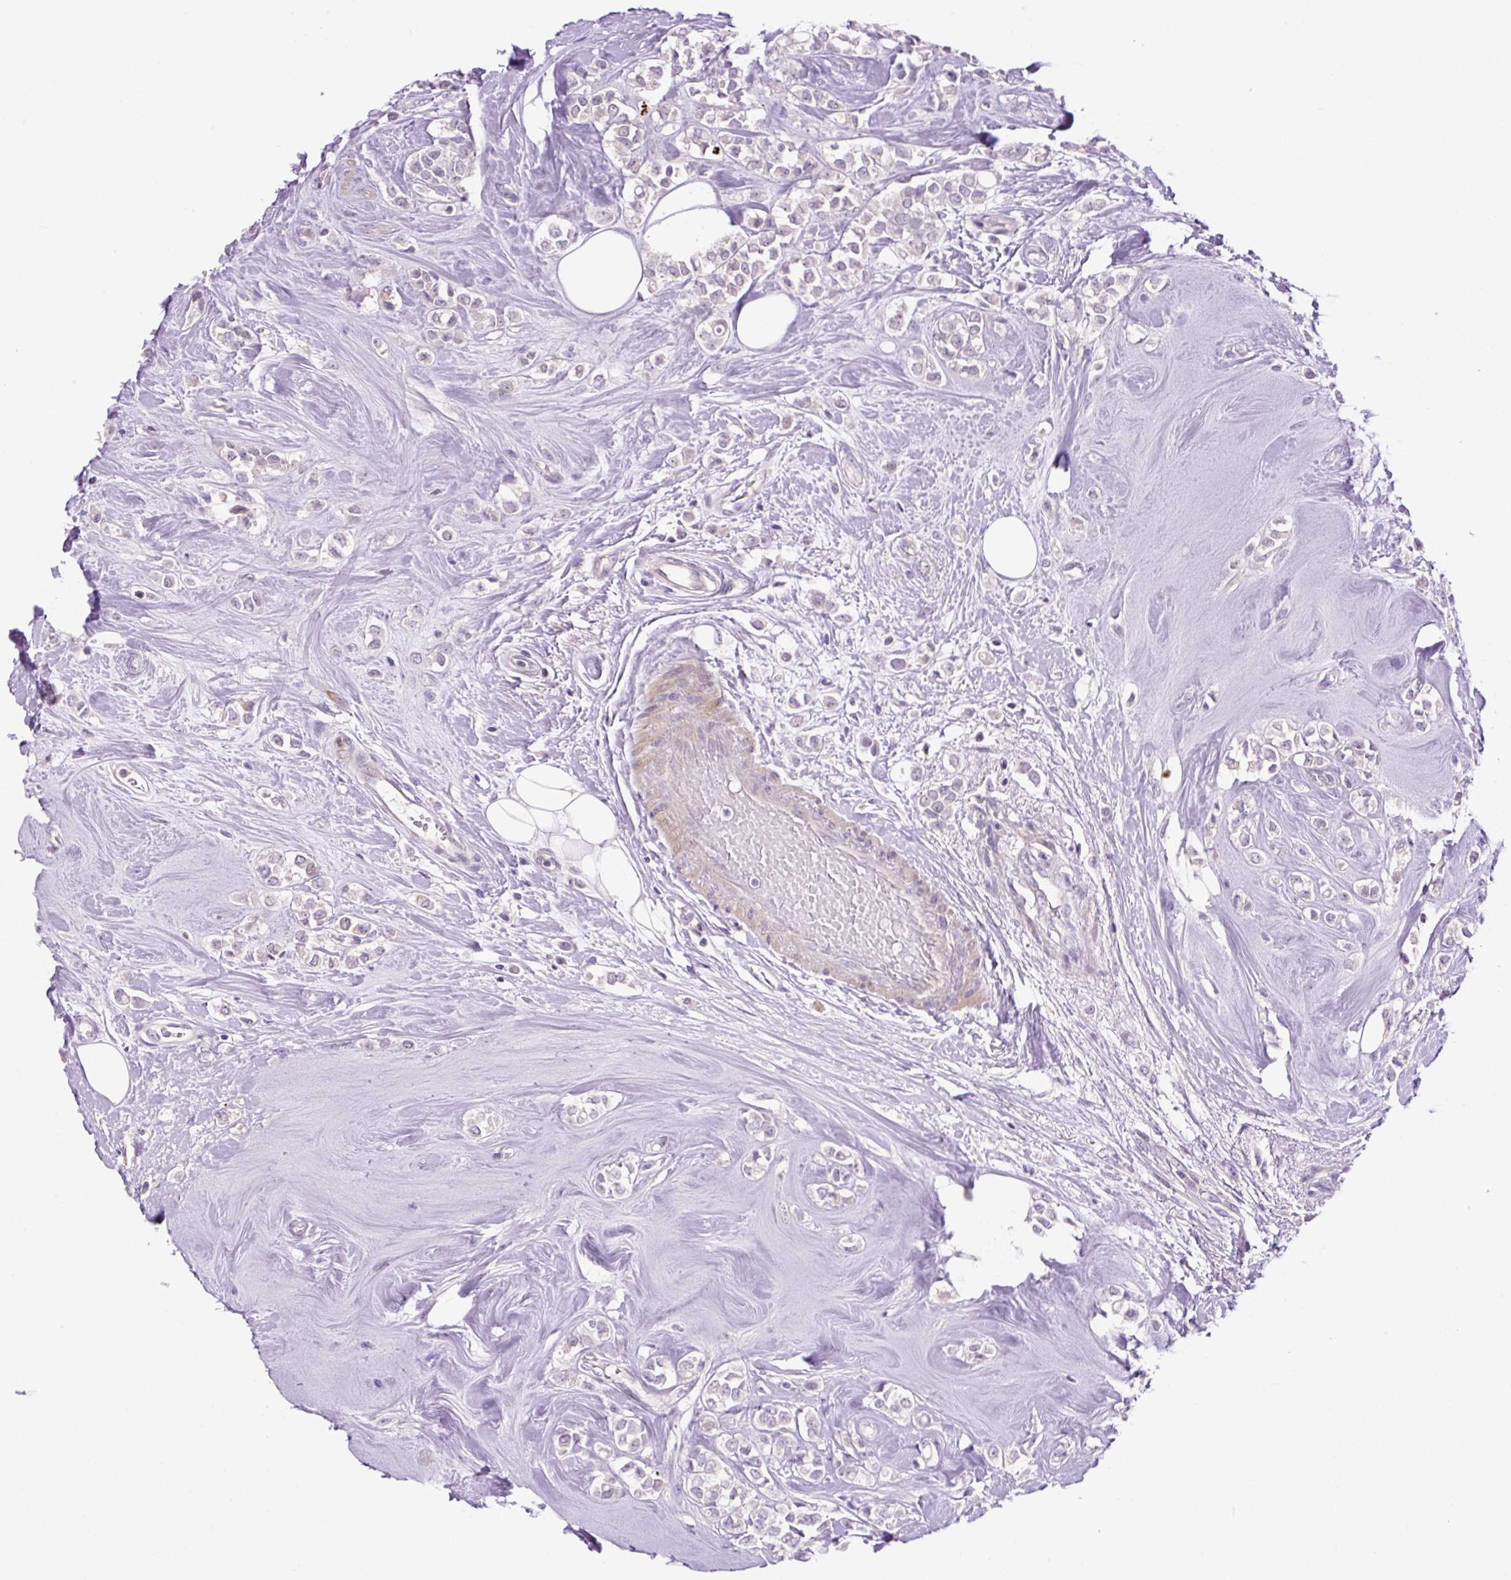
{"staining": {"intensity": "negative", "quantity": "none", "location": "none"}, "tissue": "breast cancer", "cell_type": "Tumor cells", "image_type": "cancer", "snomed": [{"axis": "morphology", "description": "Lobular carcinoma"}, {"axis": "topography", "description": "Breast"}], "caption": "High power microscopy image of an immunohistochemistry histopathology image of breast lobular carcinoma, revealing no significant staining in tumor cells.", "gene": "OGDHL", "patient": {"sex": "female", "age": 68}}